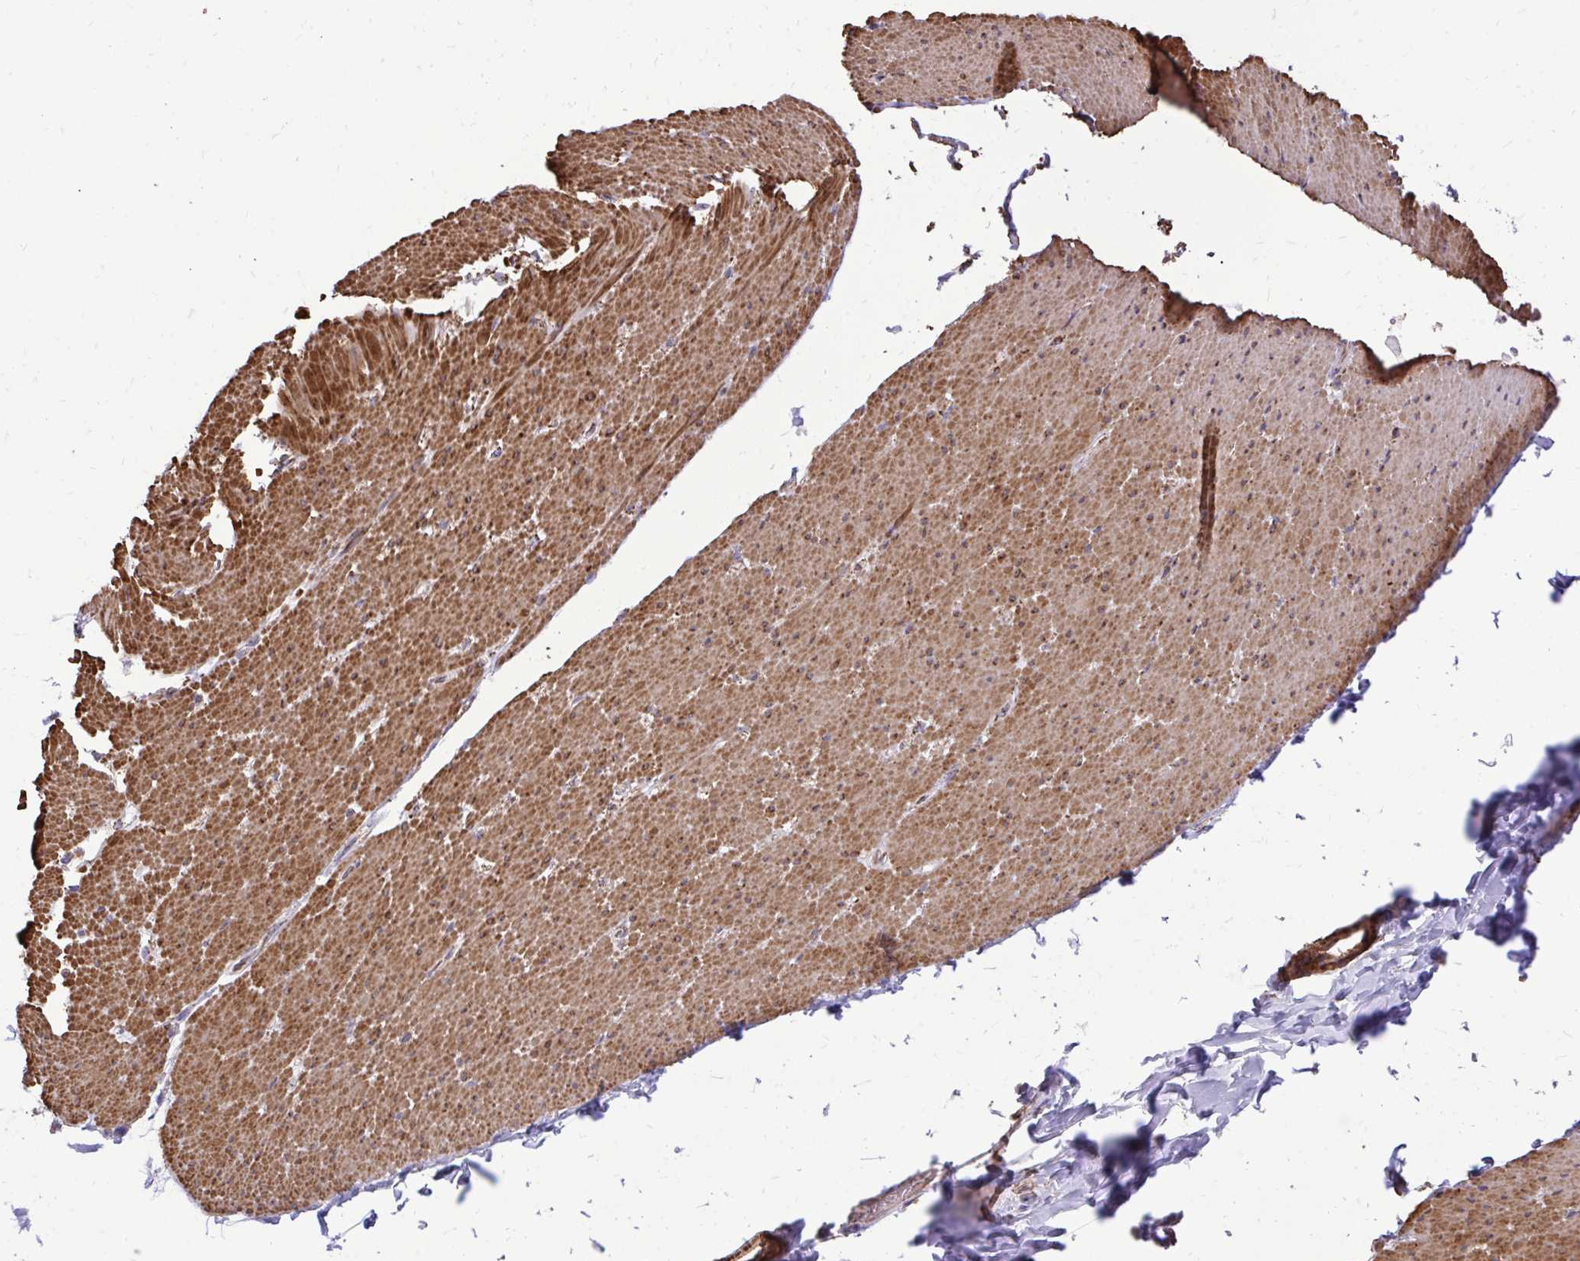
{"staining": {"intensity": "strong", "quantity": ">75%", "location": "cytoplasmic/membranous"}, "tissue": "smooth muscle", "cell_type": "Smooth muscle cells", "image_type": "normal", "snomed": [{"axis": "morphology", "description": "Normal tissue, NOS"}, {"axis": "topography", "description": "Smooth muscle"}, {"axis": "topography", "description": "Rectum"}], "caption": "Protein staining shows strong cytoplasmic/membranous staining in approximately >75% of smooth muscle cells in unremarkable smooth muscle.", "gene": "UBE2C", "patient": {"sex": "male", "age": 53}}